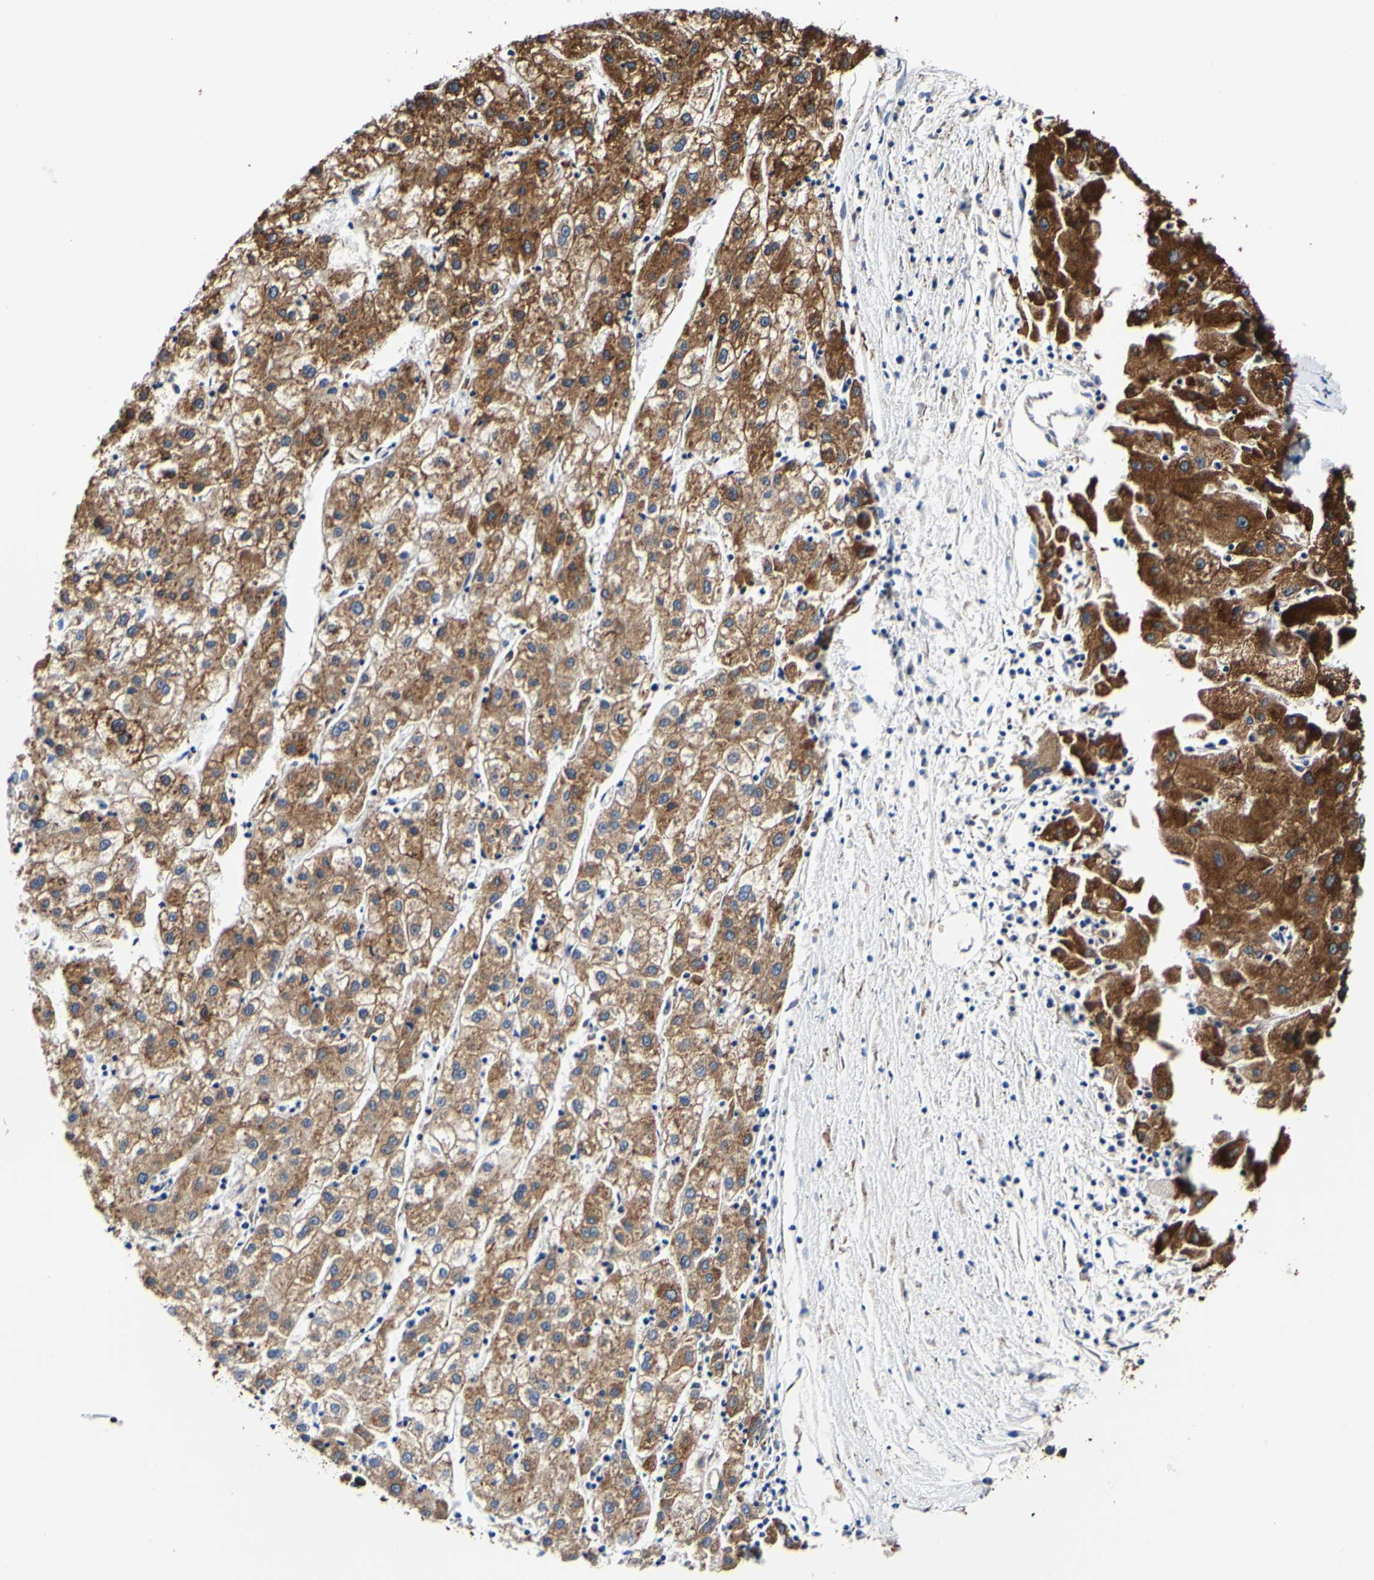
{"staining": {"intensity": "moderate", "quantity": ">75%", "location": "cytoplasmic/membranous"}, "tissue": "liver cancer", "cell_type": "Tumor cells", "image_type": "cancer", "snomed": [{"axis": "morphology", "description": "Carcinoma, Hepatocellular, NOS"}, {"axis": "topography", "description": "Liver"}], "caption": "Immunohistochemistry of liver hepatocellular carcinoma reveals medium levels of moderate cytoplasmic/membranous positivity in approximately >75% of tumor cells.", "gene": "P4HB", "patient": {"sex": "male", "age": 72}}